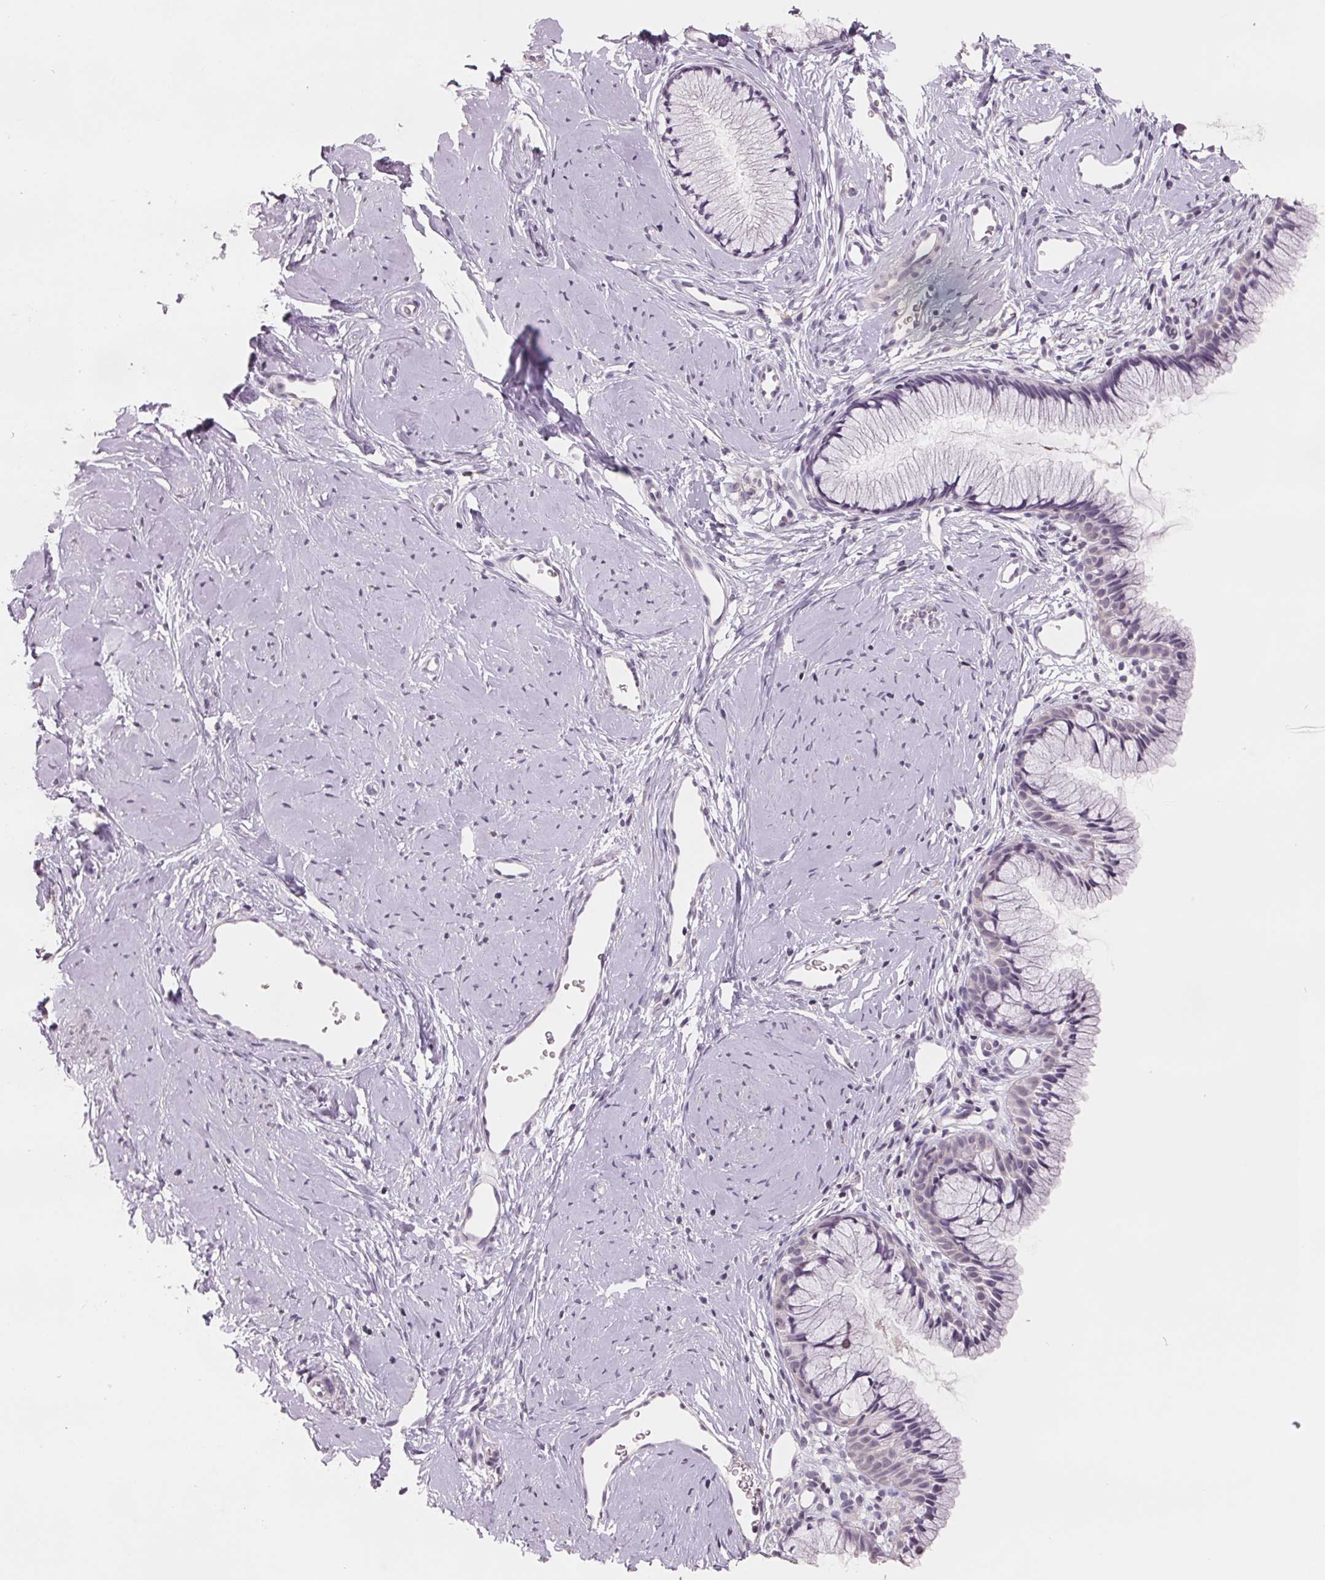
{"staining": {"intensity": "negative", "quantity": "none", "location": "none"}, "tissue": "cervix", "cell_type": "Glandular cells", "image_type": "normal", "snomed": [{"axis": "morphology", "description": "Normal tissue, NOS"}, {"axis": "topography", "description": "Cervix"}], "caption": "Cervix stained for a protein using IHC exhibits no staining glandular cells.", "gene": "FTCD", "patient": {"sex": "female", "age": 40}}